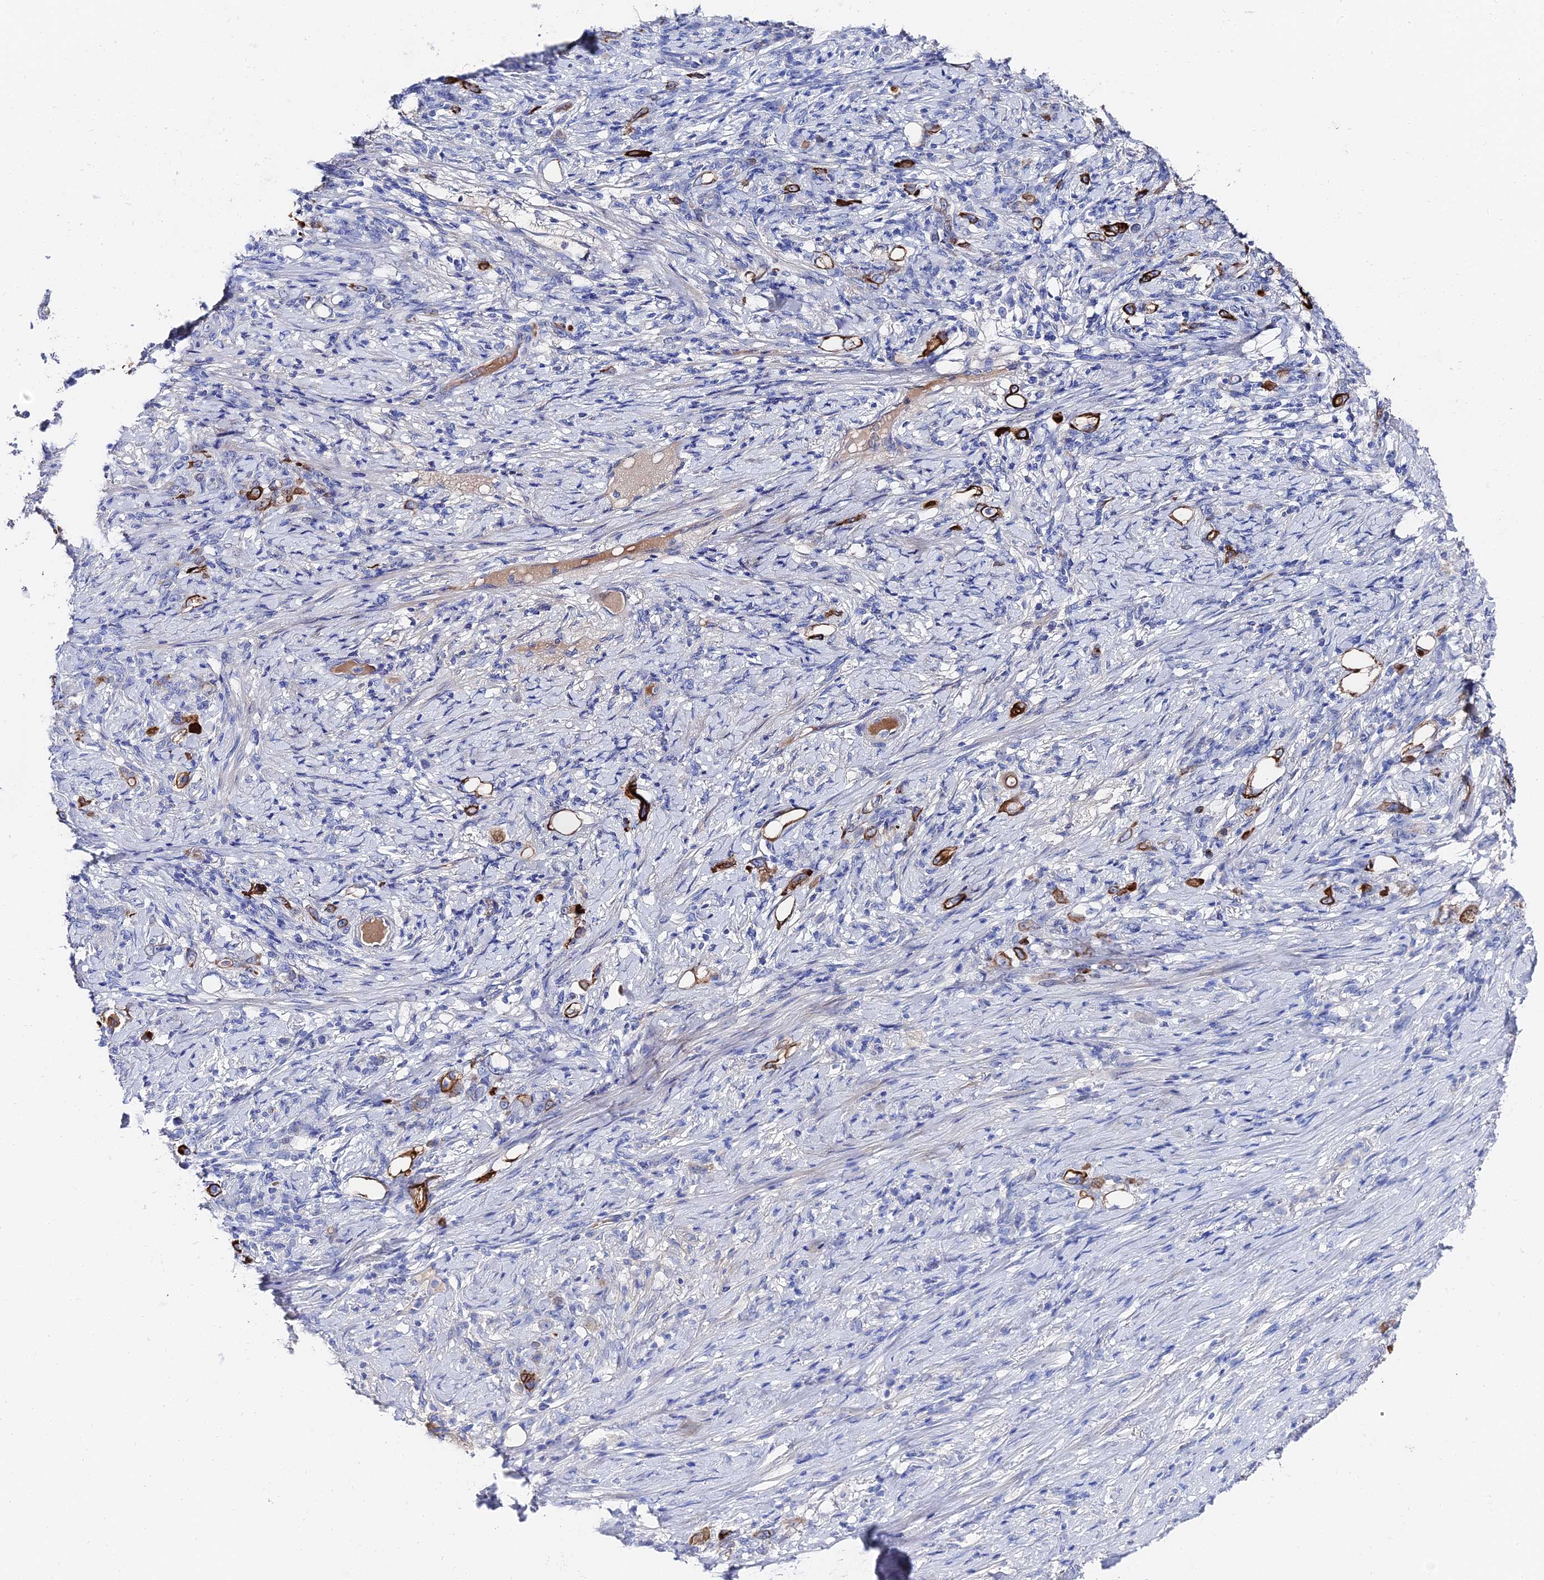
{"staining": {"intensity": "strong", "quantity": "<25%", "location": "cytoplasmic/membranous"}, "tissue": "stomach cancer", "cell_type": "Tumor cells", "image_type": "cancer", "snomed": [{"axis": "morphology", "description": "Adenocarcinoma, NOS"}, {"axis": "topography", "description": "Stomach"}], "caption": "The photomicrograph demonstrates immunohistochemical staining of adenocarcinoma (stomach). There is strong cytoplasmic/membranous positivity is identified in approximately <25% of tumor cells.", "gene": "KRT17", "patient": {"sex": "female", "age": 79}}